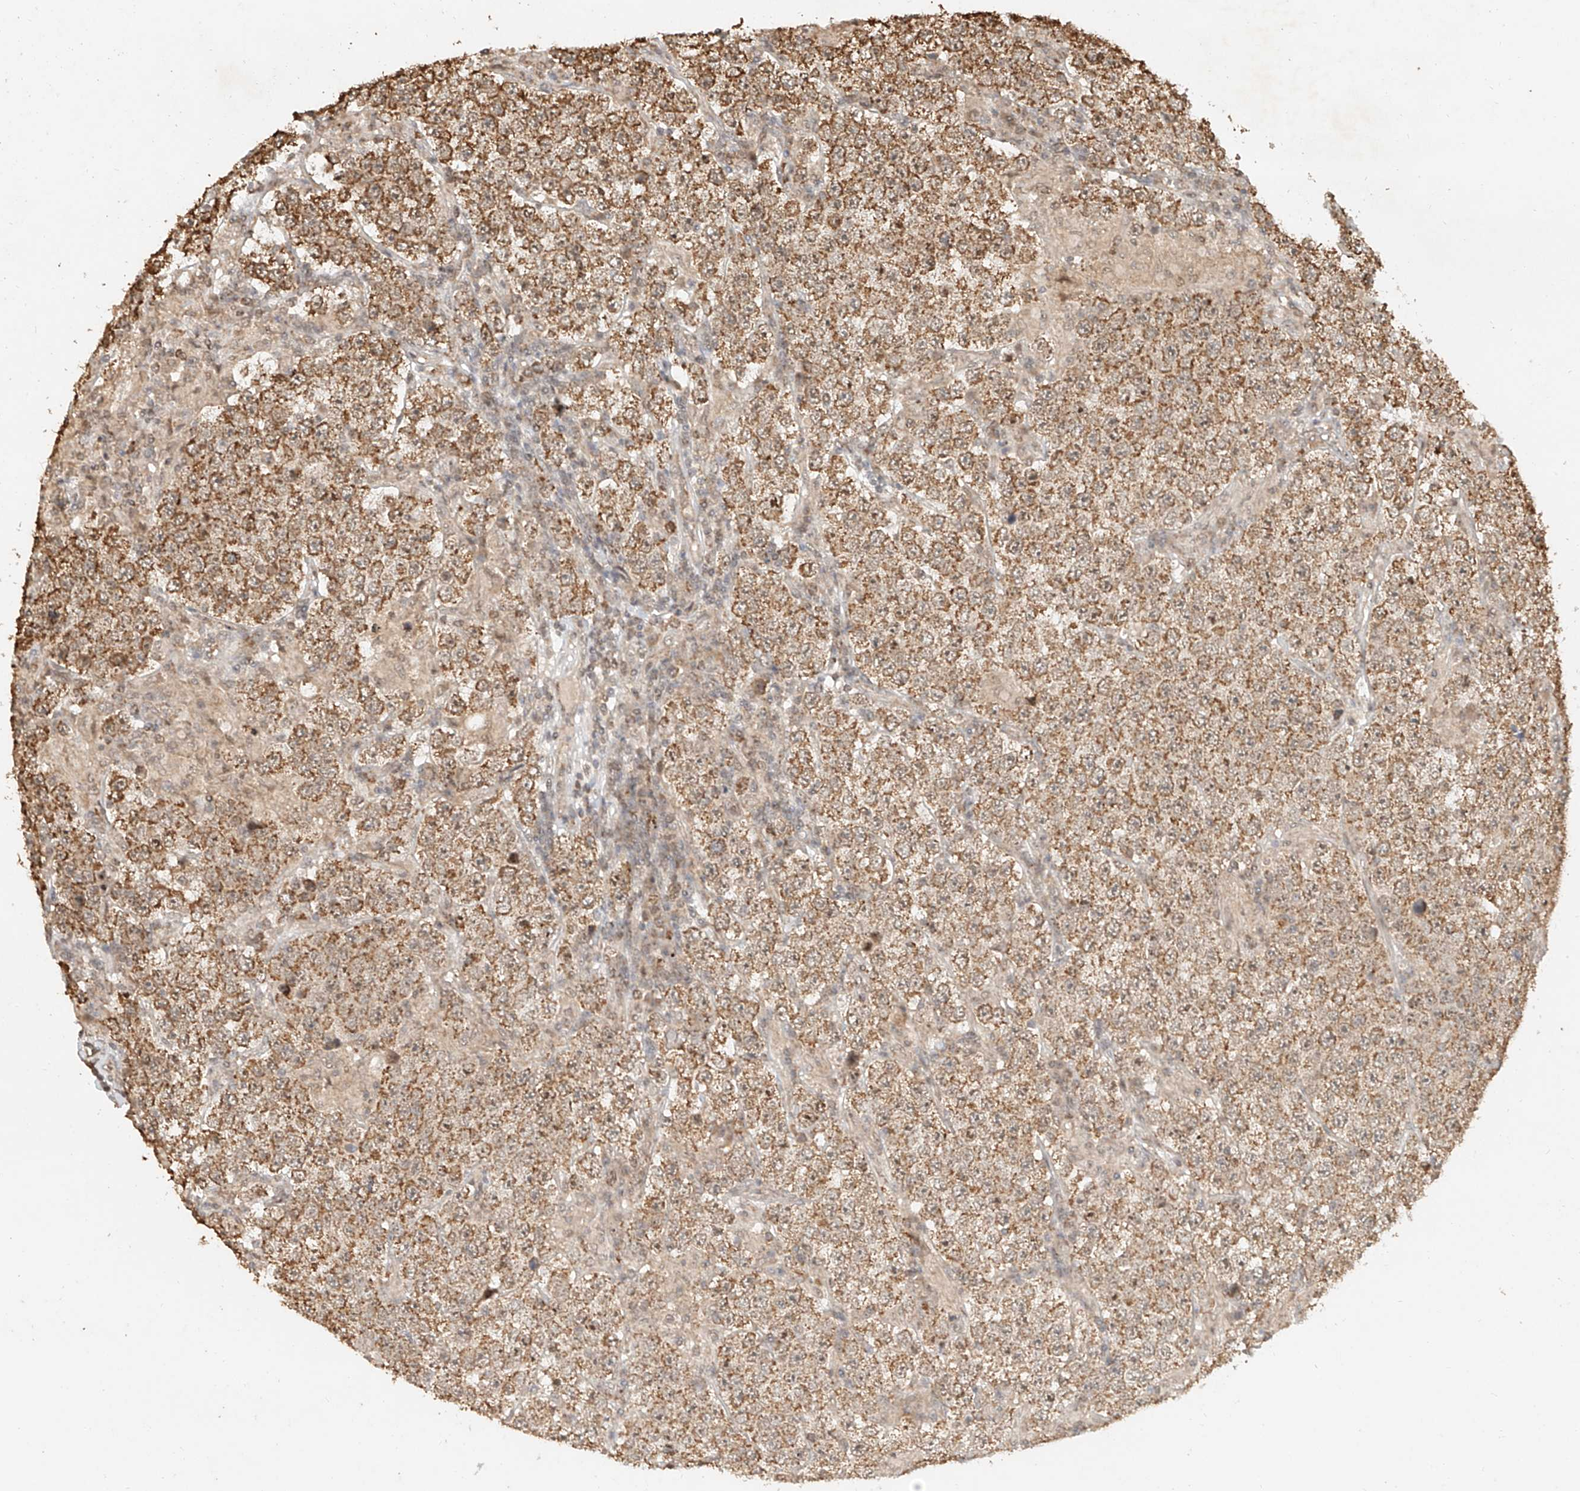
{"staining": {"intensity": "moderate", "quantity": ">75%", "location": "cytoplasmic/membranous"}, "tissue": "testis cancer", "cell_type": "Tumor cells", "image_type": "cancer", "snomed": [{"axis": "morphology", "description": "Normal tissue, NOS"}, {"axis": "morphology", "description": "Urothelial carcinoma, High grade"}, {"axis": "morphology", "description": "Seminoma, NOS"}, {"axis": "morphology", "description": "Carcinoma, Embryonal, NOS"}, {"axis": "topography", "description": "Urinary bladder"}, {"axis": "topography", "description": "Testis"}], "caption": "Immunohistochemical staining of human testis cancer exhibits moderate cytoplasmic/membranous protein positivity in approximately >75% of tumor cells.", "gene": "CXorf58", "patient": {"sex": "male", "age": 41}}